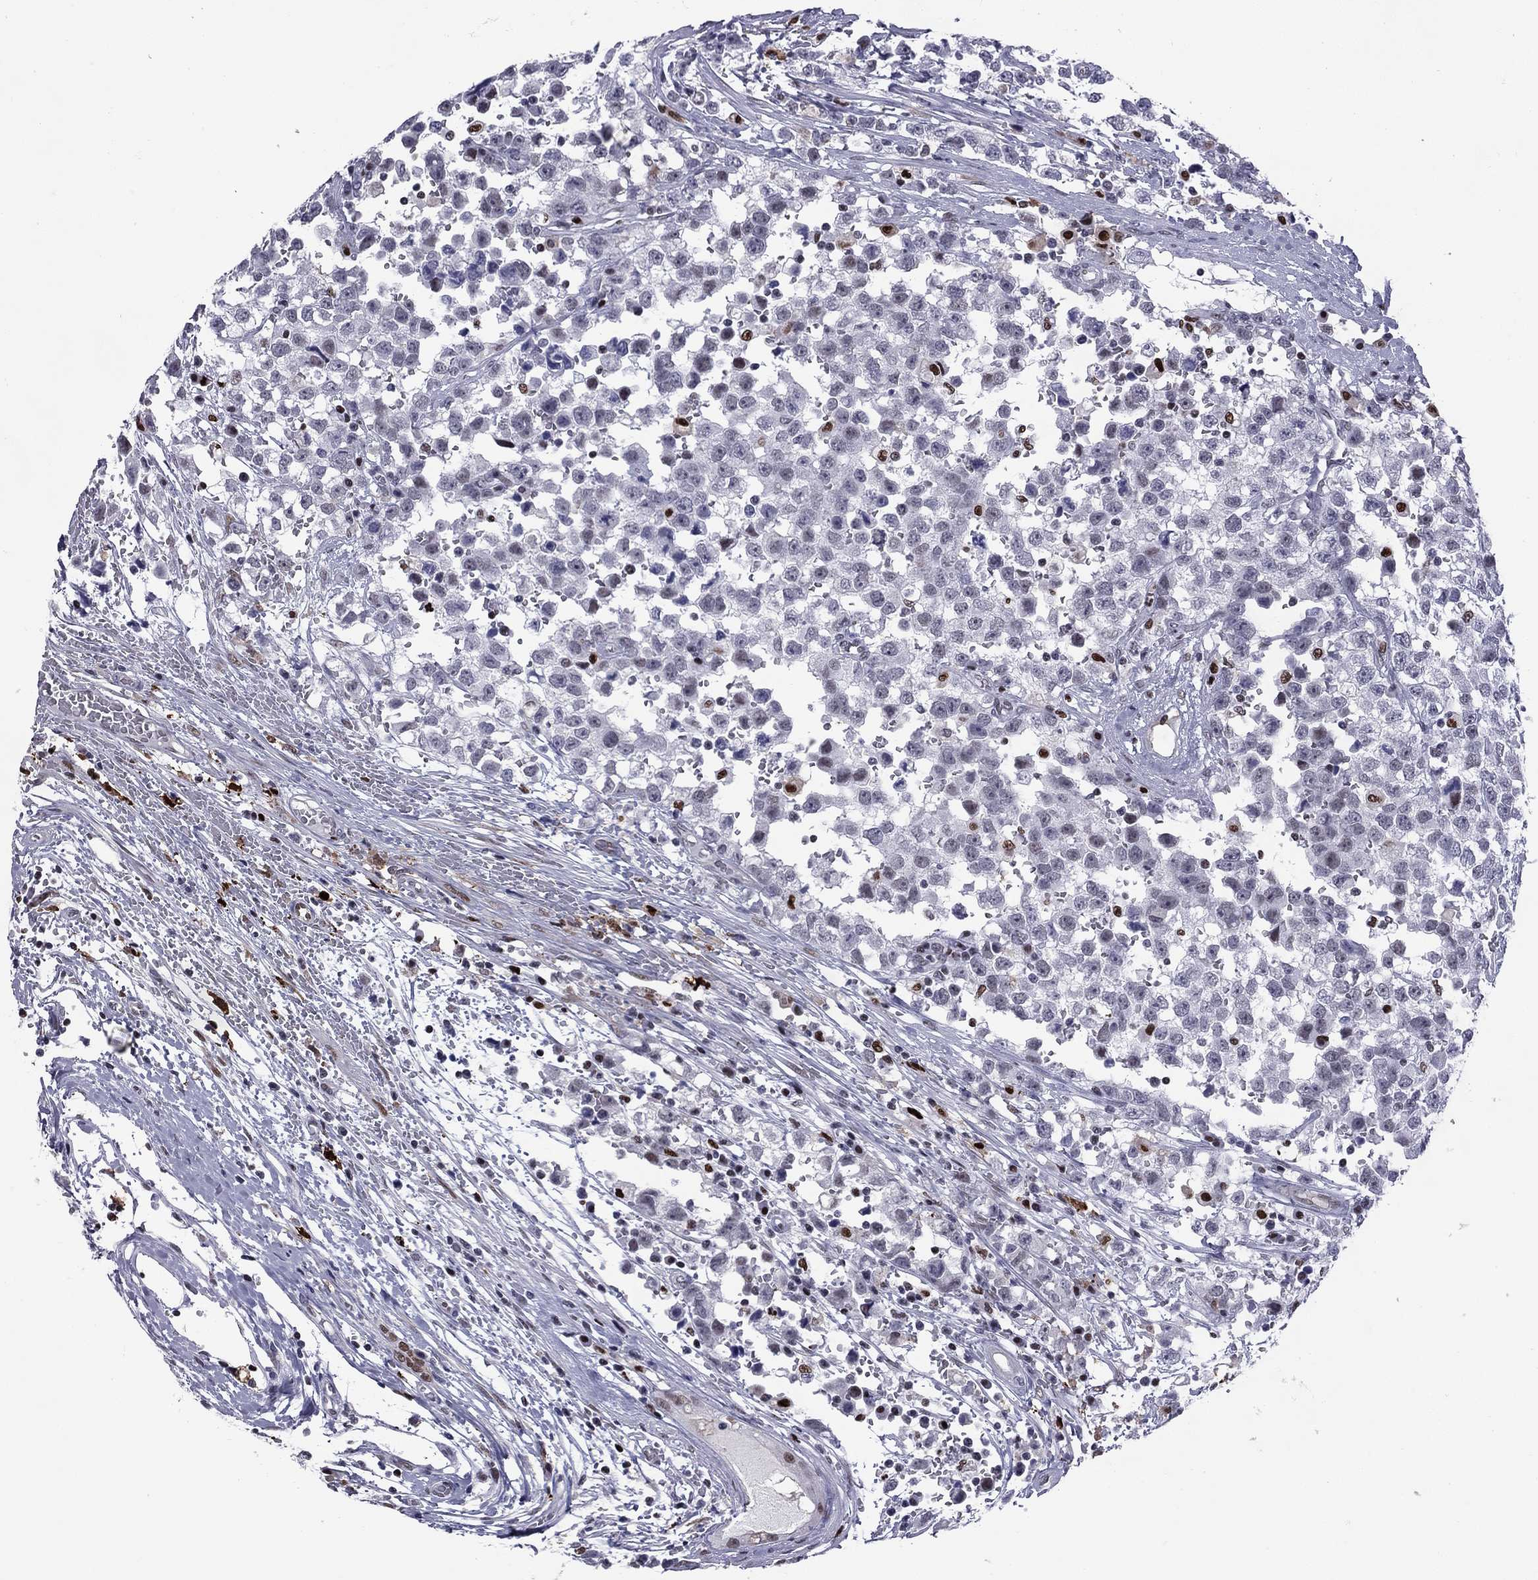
{"staining": {"intensity": "strong", "quantity": "<25%", "location": "nuclear"}, "tissue": "testis cancer", "cell_type": "Tumor cells", "image_type": "cancer", "snomed": [{"axis": "morphology", "description": "Seminoma, NOS"}, {"axis": "topography", "description": "Testis"}], "caption": "Human testis cancer (seminoma) stained with a protein marker reveals strong staining in tumor cells.", "gene": "PCGF3", "patient": {"sex": "male", "age": 34}}